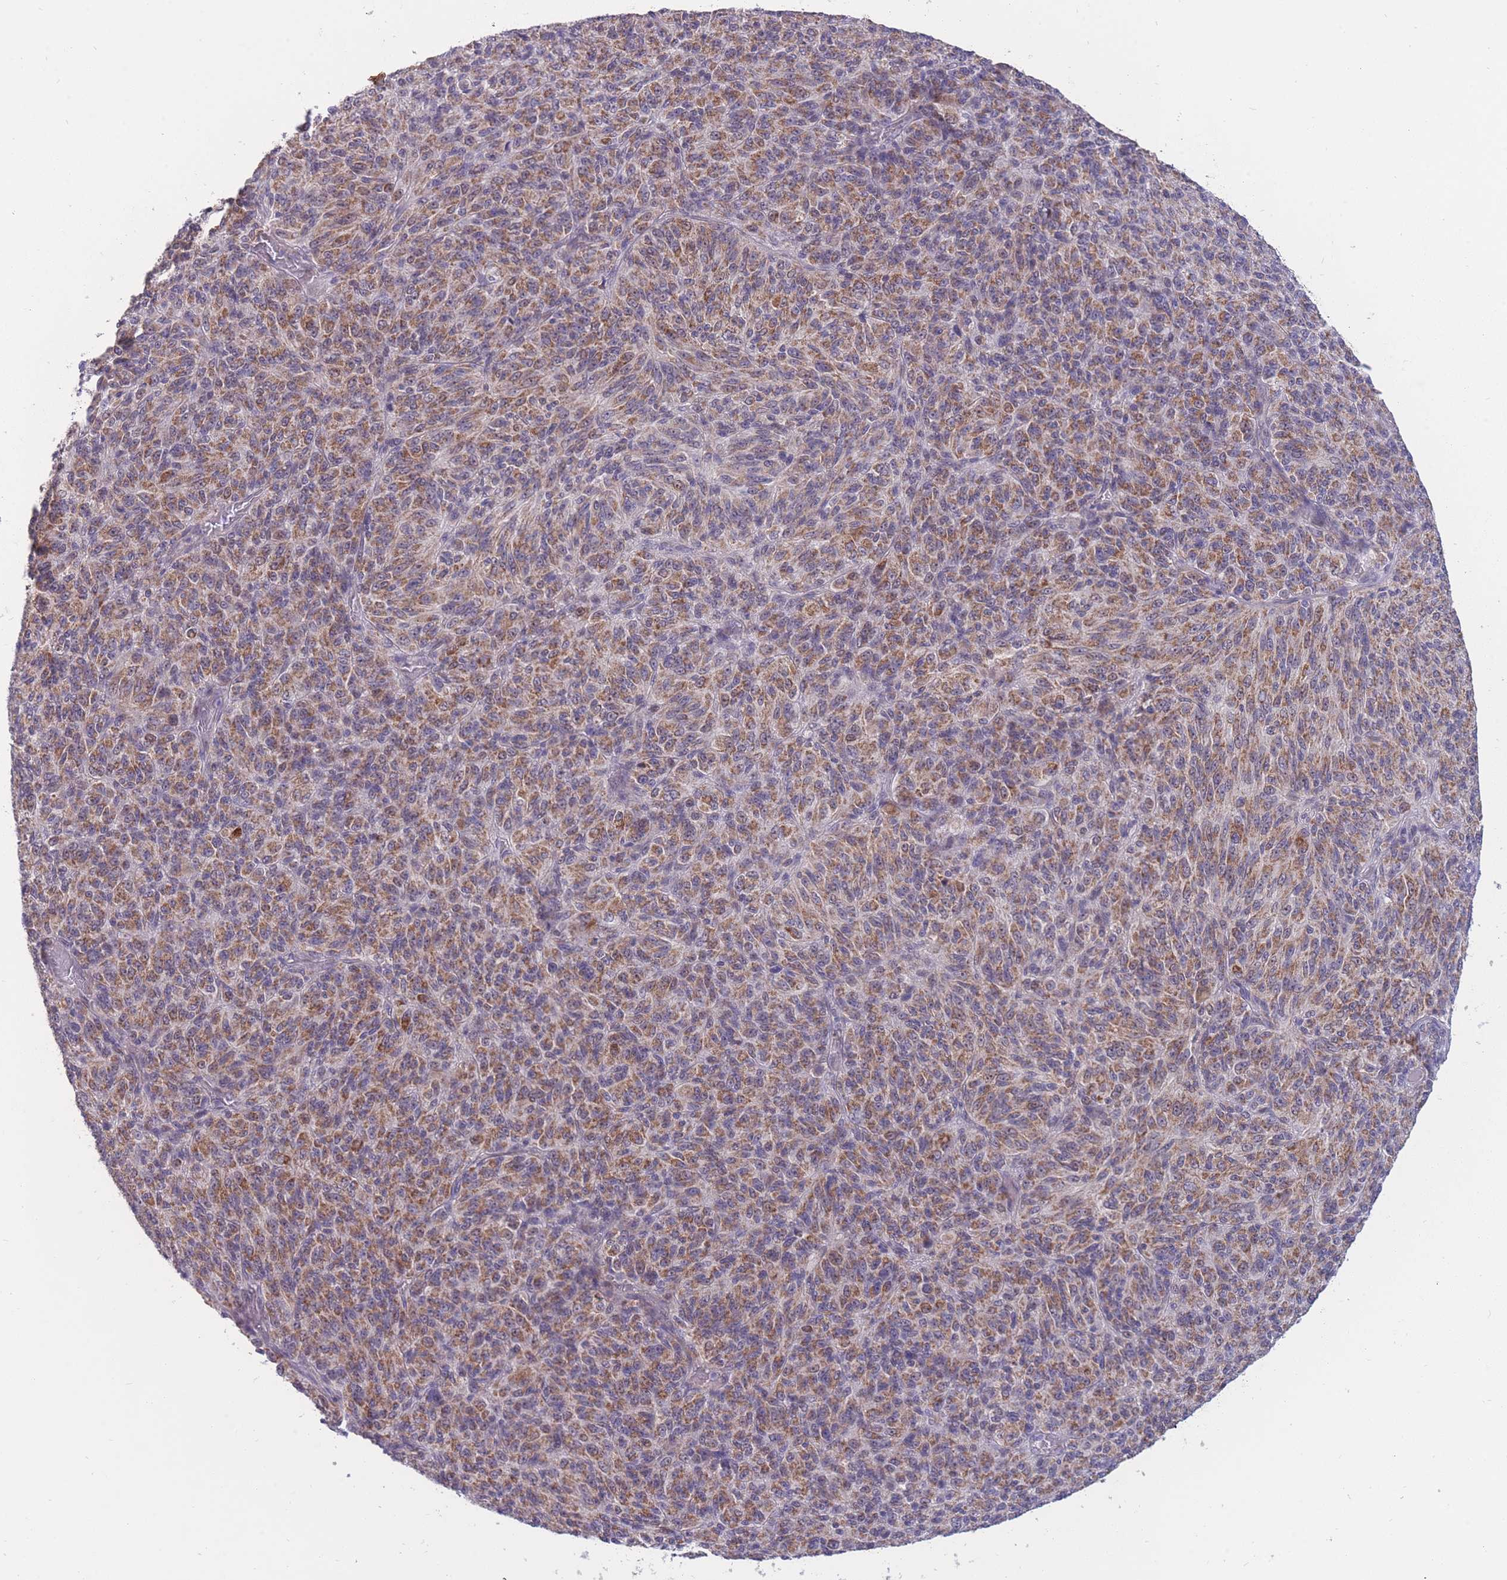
{"staining": {"intensity": "moderate", "quantity": ">75%", "location": "cytoplasmic/membranous"}, "tissue": "melanoma", "cell_type": "Tumor cells", "image_type": "cancer", "snomed": [{"axis": "morphology", "description": "Malignant melanoma, Metastatic site"}, {"axis": "topography", "description": "Brain"}], "caption": "The histopathology image displays a brown stain indicating the presence of a protein in the cytoplasmic/membranous of tumor cells in melanoma.", "gene": "MCIDAS", "patient": {"sex": "female", "age": 56}}